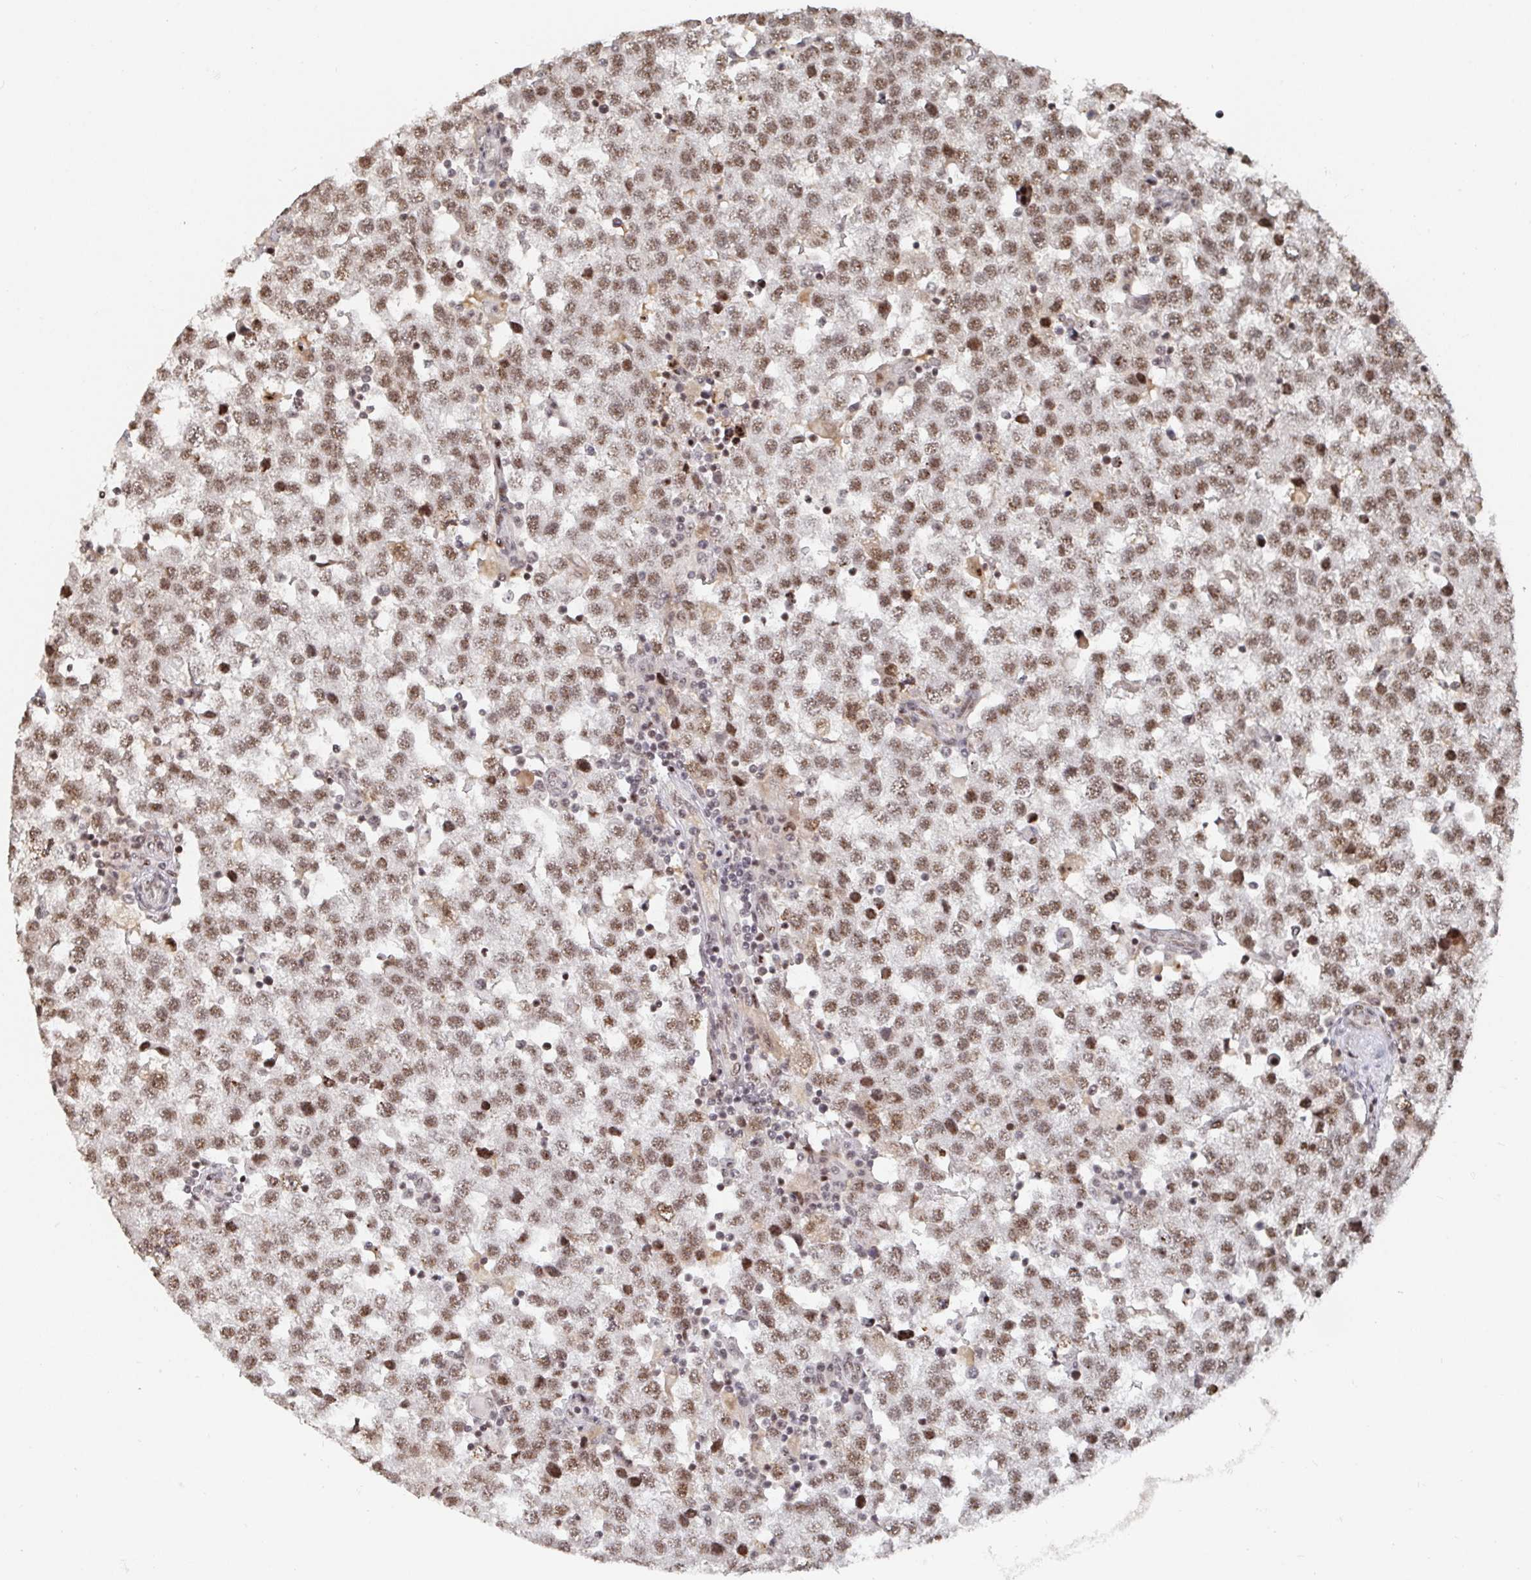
{"staining": {"intensity": "moderate", "quantity": ">75%", "location": "nuclear"}, "tissue": "testis cancer", "cell_type": "Tumor cells", "image_type": "cancer", "snomed": [{"axis": "morphology", "description": "Seminoma, NOS"}, {"axis": "topography", "description": "Testis"}], "caption": "Brown immunohistochemical staining in human testis cancer (seminoma) exhibits moderate nuclear expression in approximately >75% of tumor cells.", "gene": "ZDHHC12", "patient": {"sex": "male", "age": 34}}